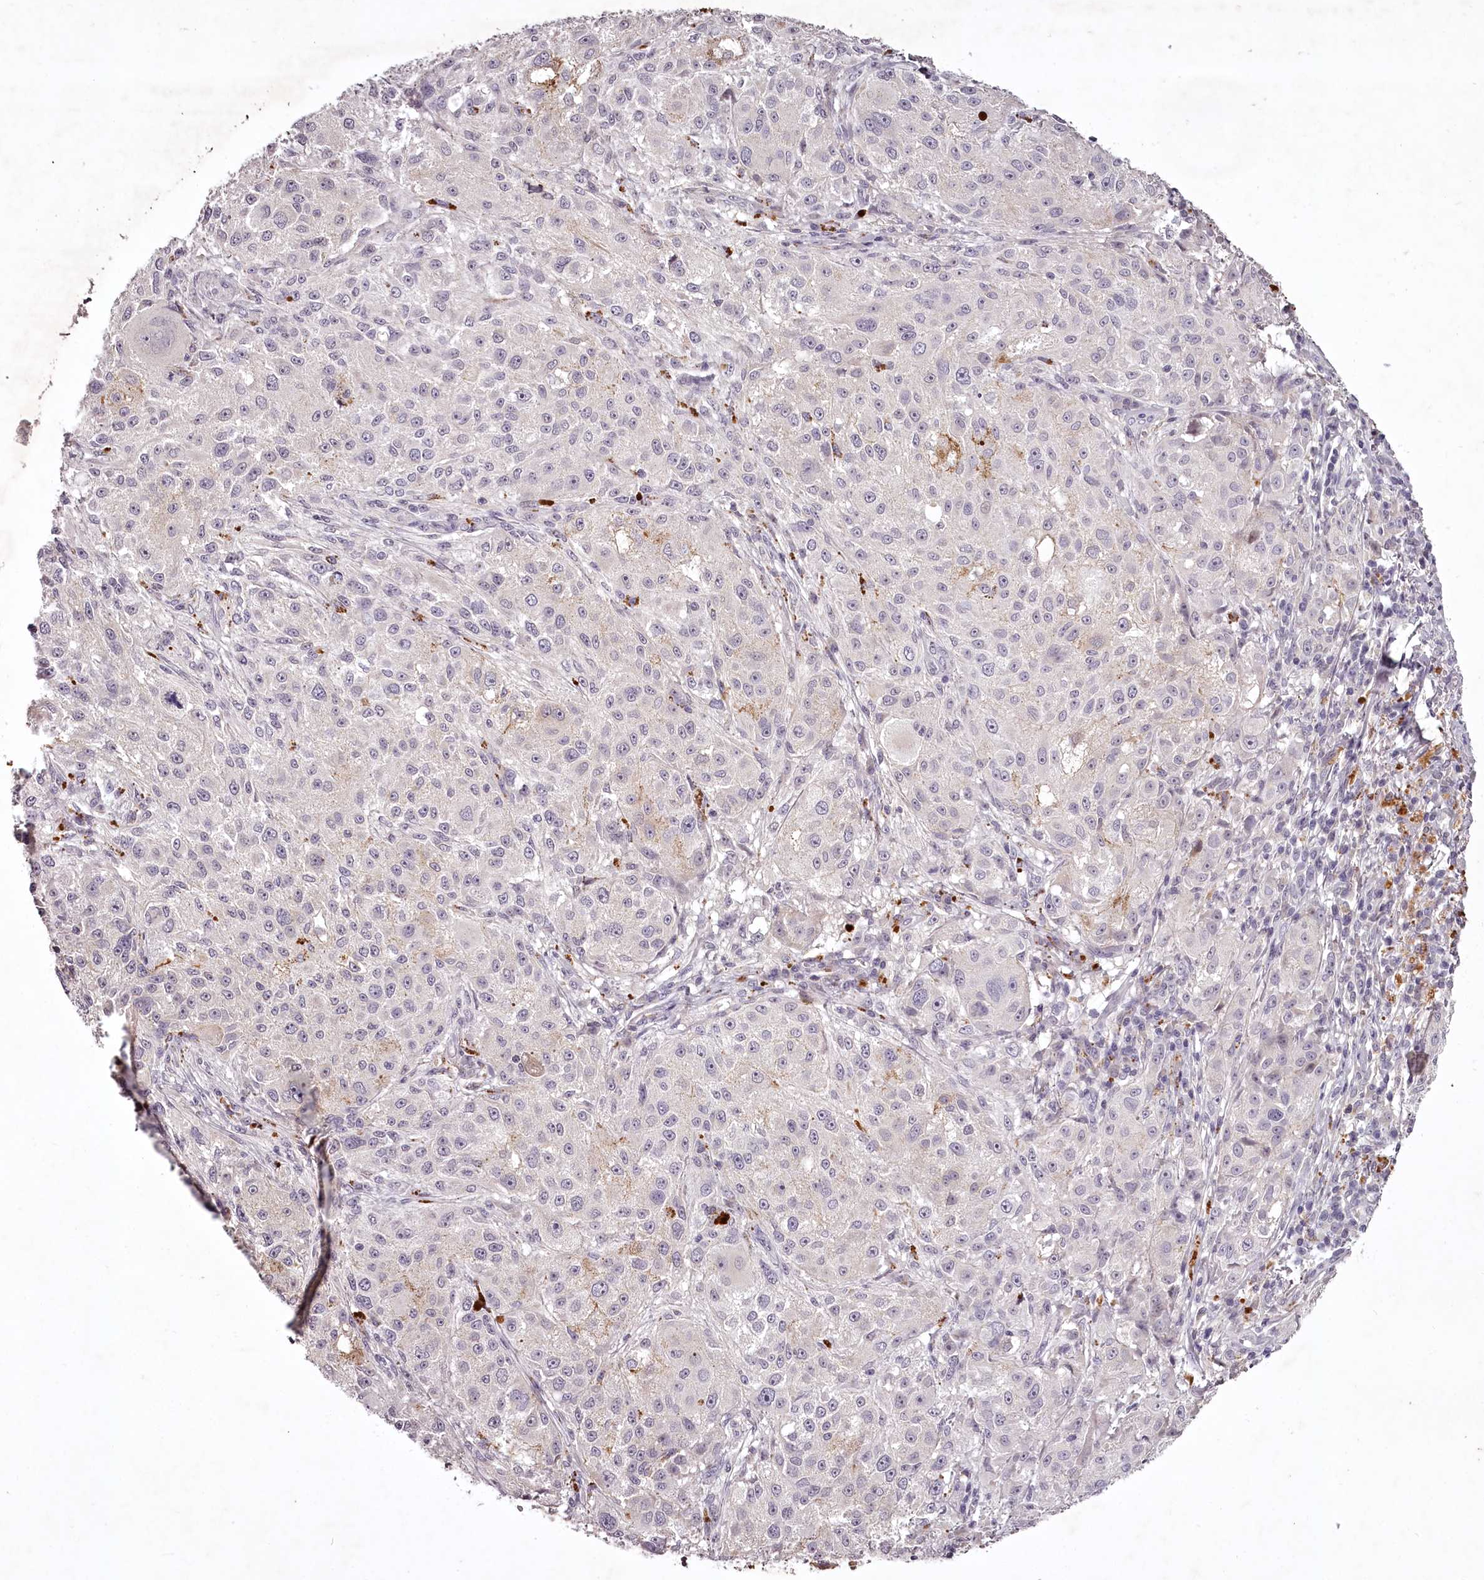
{"staining": {"intensity": "moderate", "quantity": "<25%", "location": "cytoplasmic/membranous"}, "tissue": "melanoma", "cell_type": "Tumor cells", "image_type": "cancer", "snomed": [{"axis": "morphology", "description": "Necrosis, NOS"}, {"axis": "morphology", "description": "Malignant melanoma, NOS"}, {"axis": "topography", "description": "Skin"}], "caption": "Immunohistochemical staining of malignant melanoma demonstrates moderate cytoplasmic/membranous protein expression in approximately <25% of tumor cells.", "gene": "RBMXL2", "patient": {"sex": "female", "age": 87}}